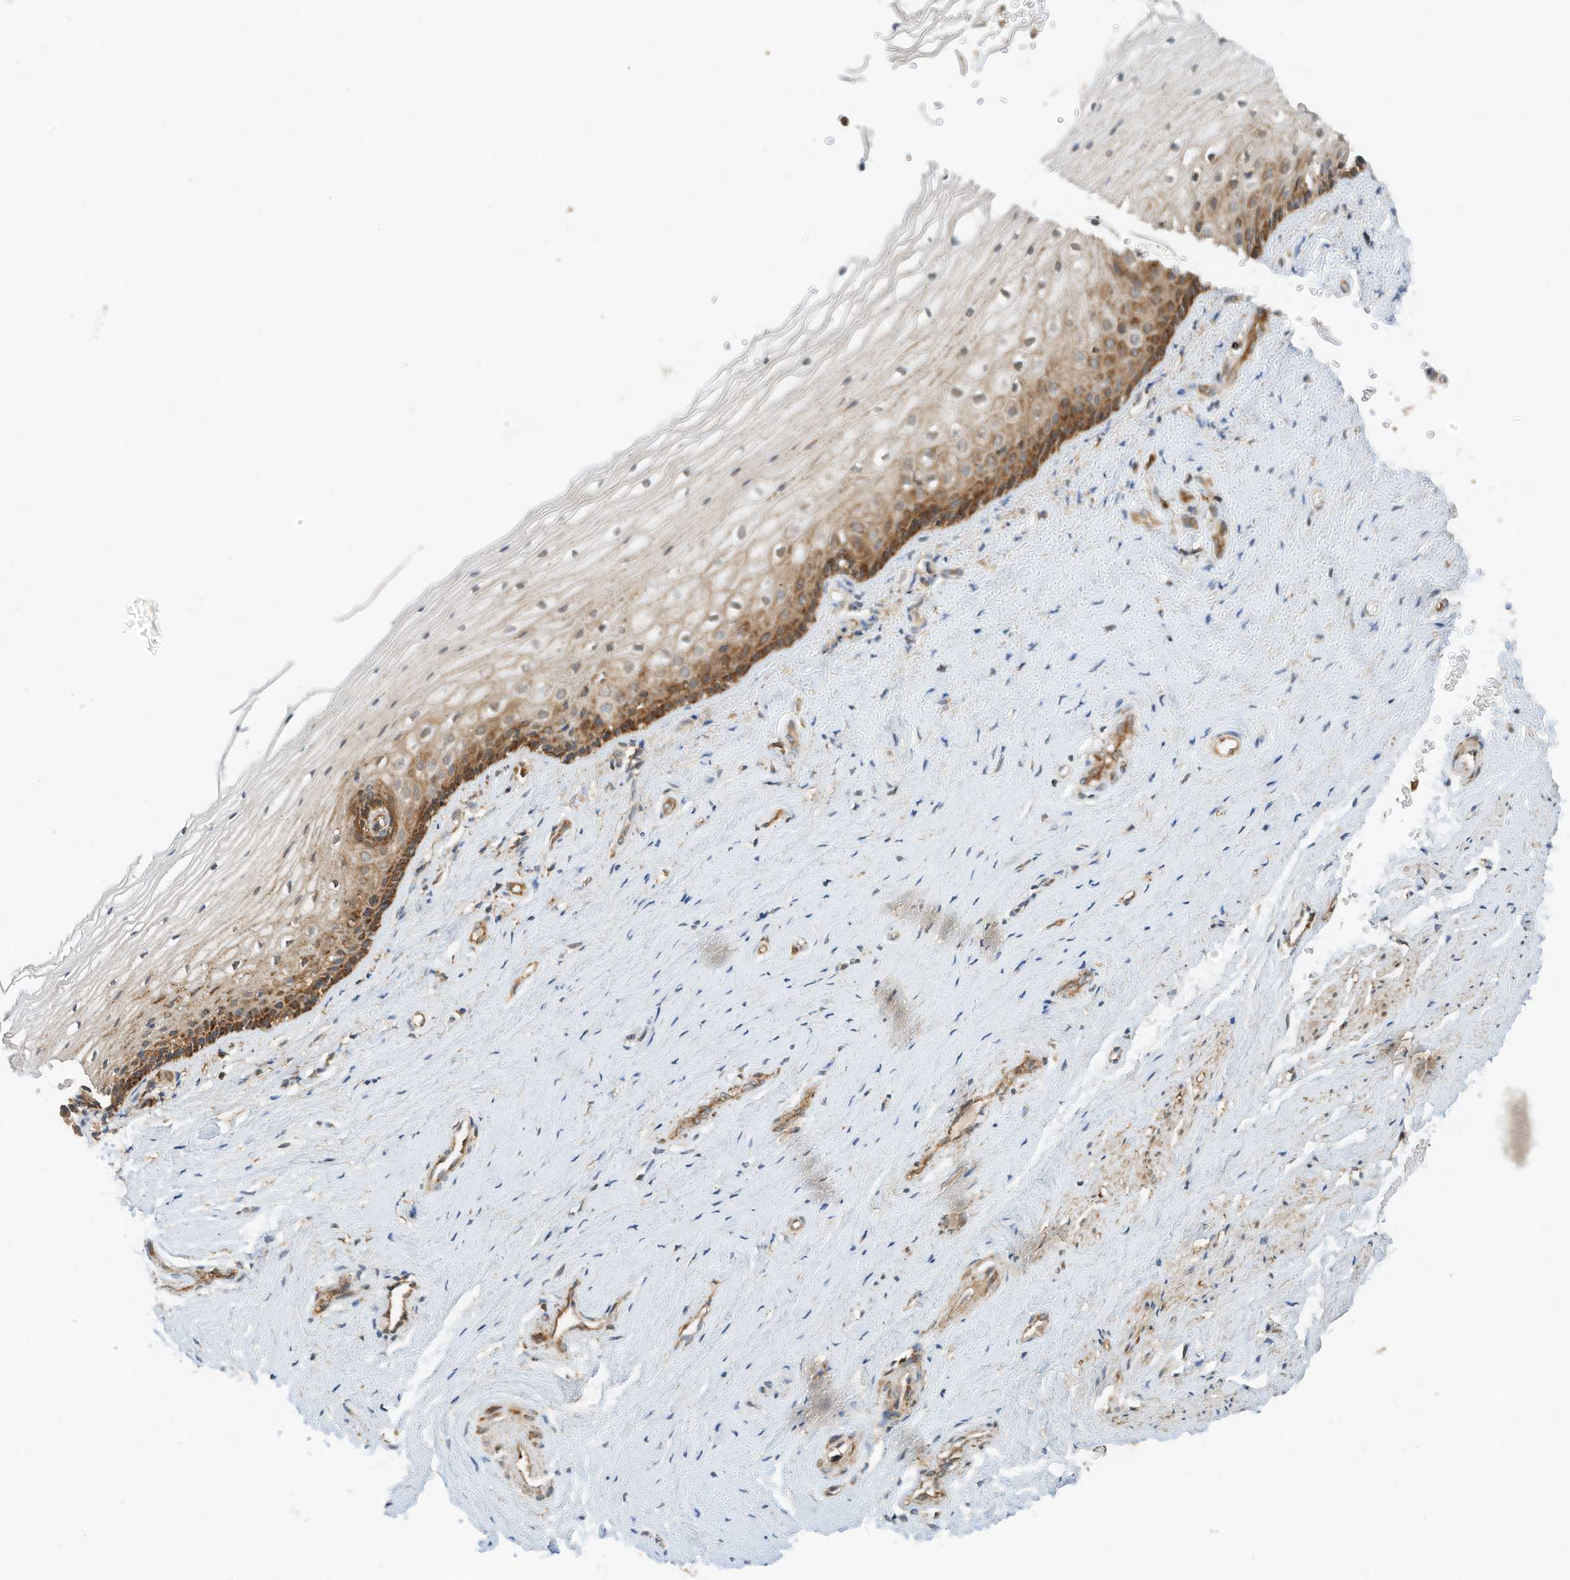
{"staining": {"intensity": "strong", "quantity": "25%-75%", "location": "cytoplasmic/membranous"}, "tissue": "vagina", "cell_type": "Squamous epithelial cells", "image_type": "normal", "snomed": [{"axis": "morphology", "description": "Normal tissue, NOS"}, {"axis": "topography", "description": "Vagina"}], "caption": "Immunohistochemical staining of normal human vagina reveals 25%-75% levels of strong cytoplasmic/membranous protein staining in approximately 25%-75% of squamous epithelial cells.", "gene": "CPAMD8", "patient": {"sex": "female", "age": 46}}